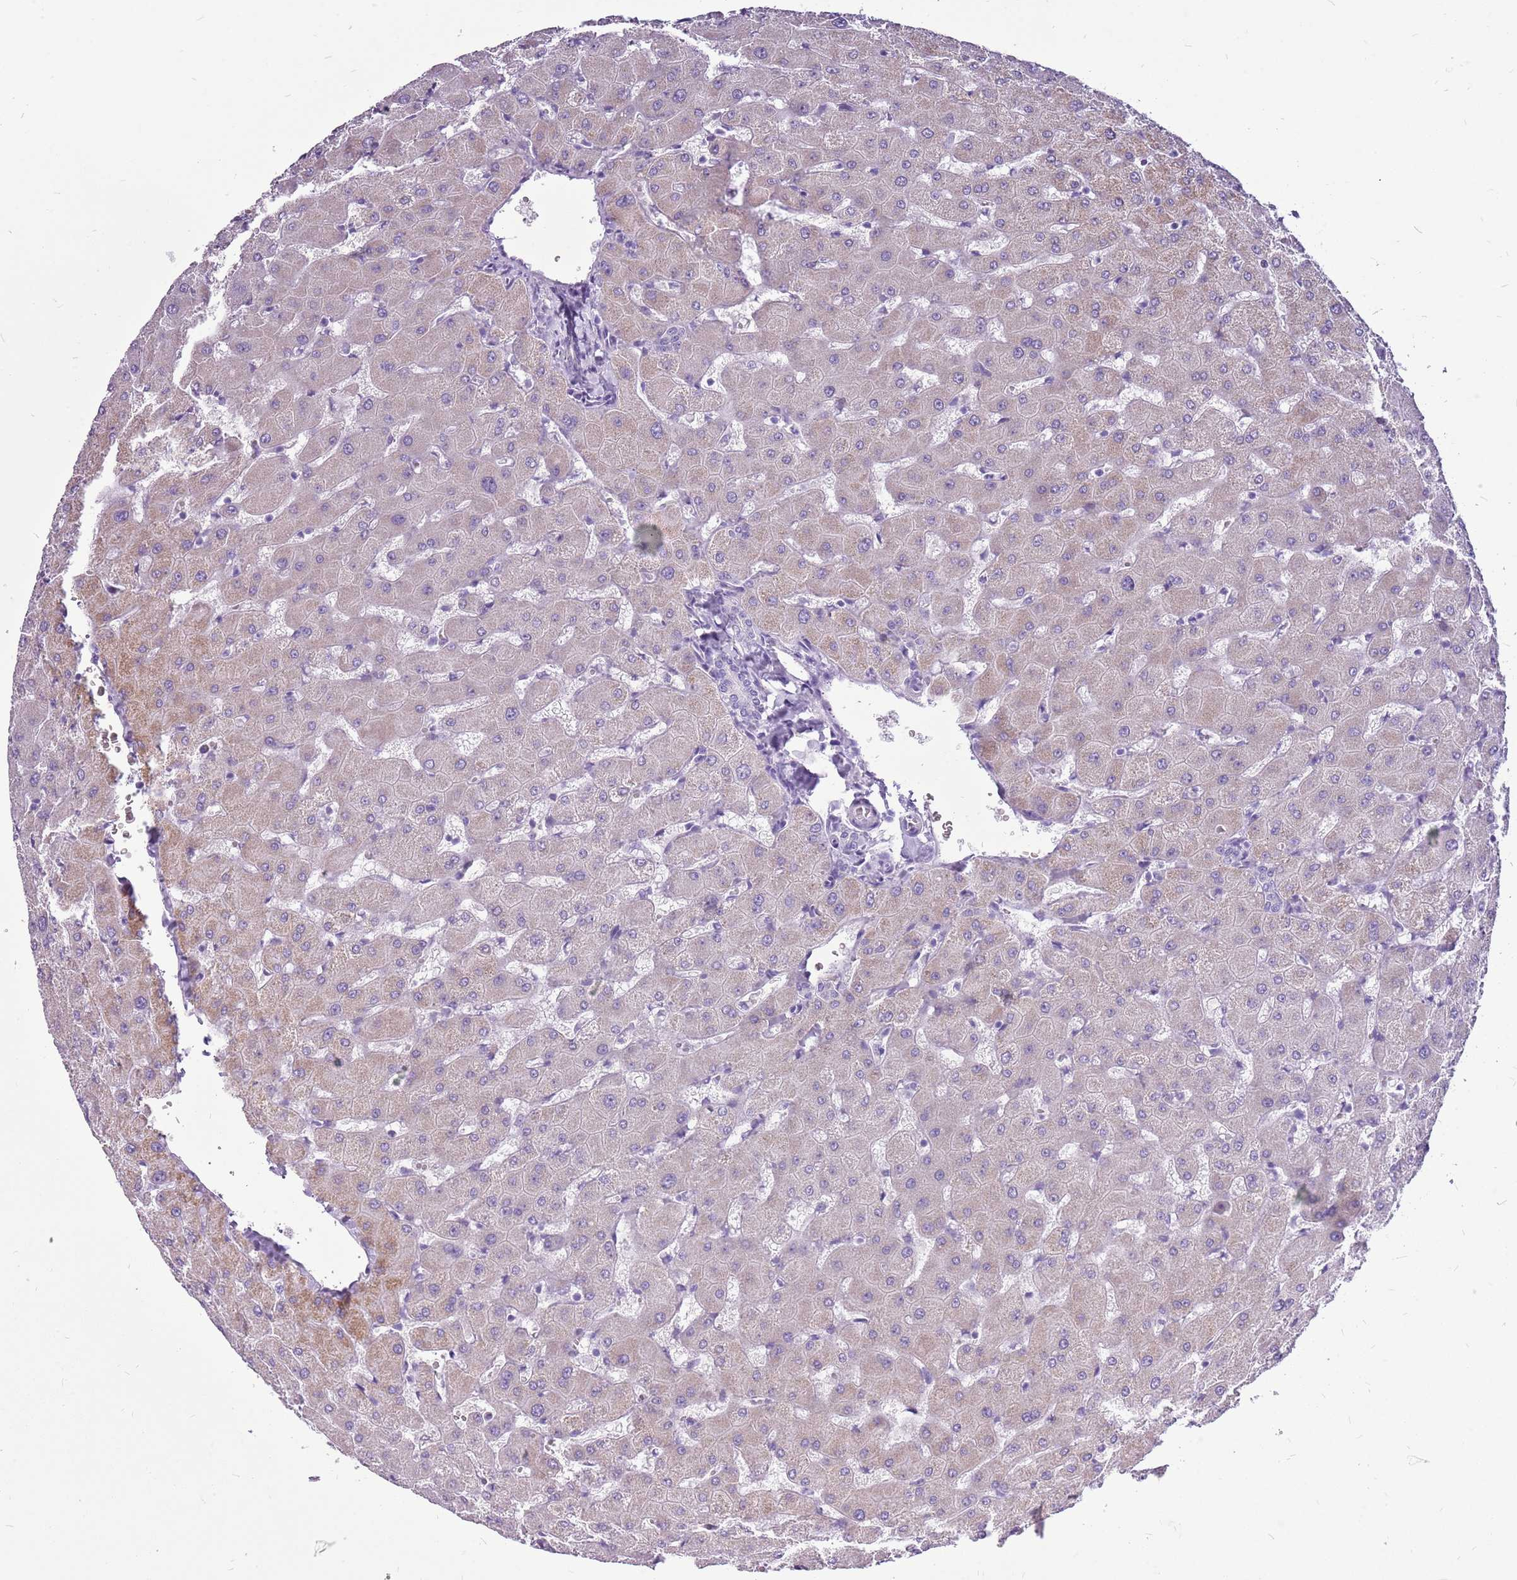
{"staining": {"intensity": "negative", "quantity": "none", "location": "none"}, "tissue": "liver", "cell_type": "Cholangiocytes", "image_type": "normal", "snomed": [{"axis": "morphology", "description": "Normal tissue, NOS"}, {"axis": "topography", "description": "Liver"}], "caption": "Liver was stained to show a protein in brown. There is no significant positivity in cholangiocytes. Nuclei are stained in blue.", "gene": "ACSS3", "patient": {"sex": "female", "age": 63}}